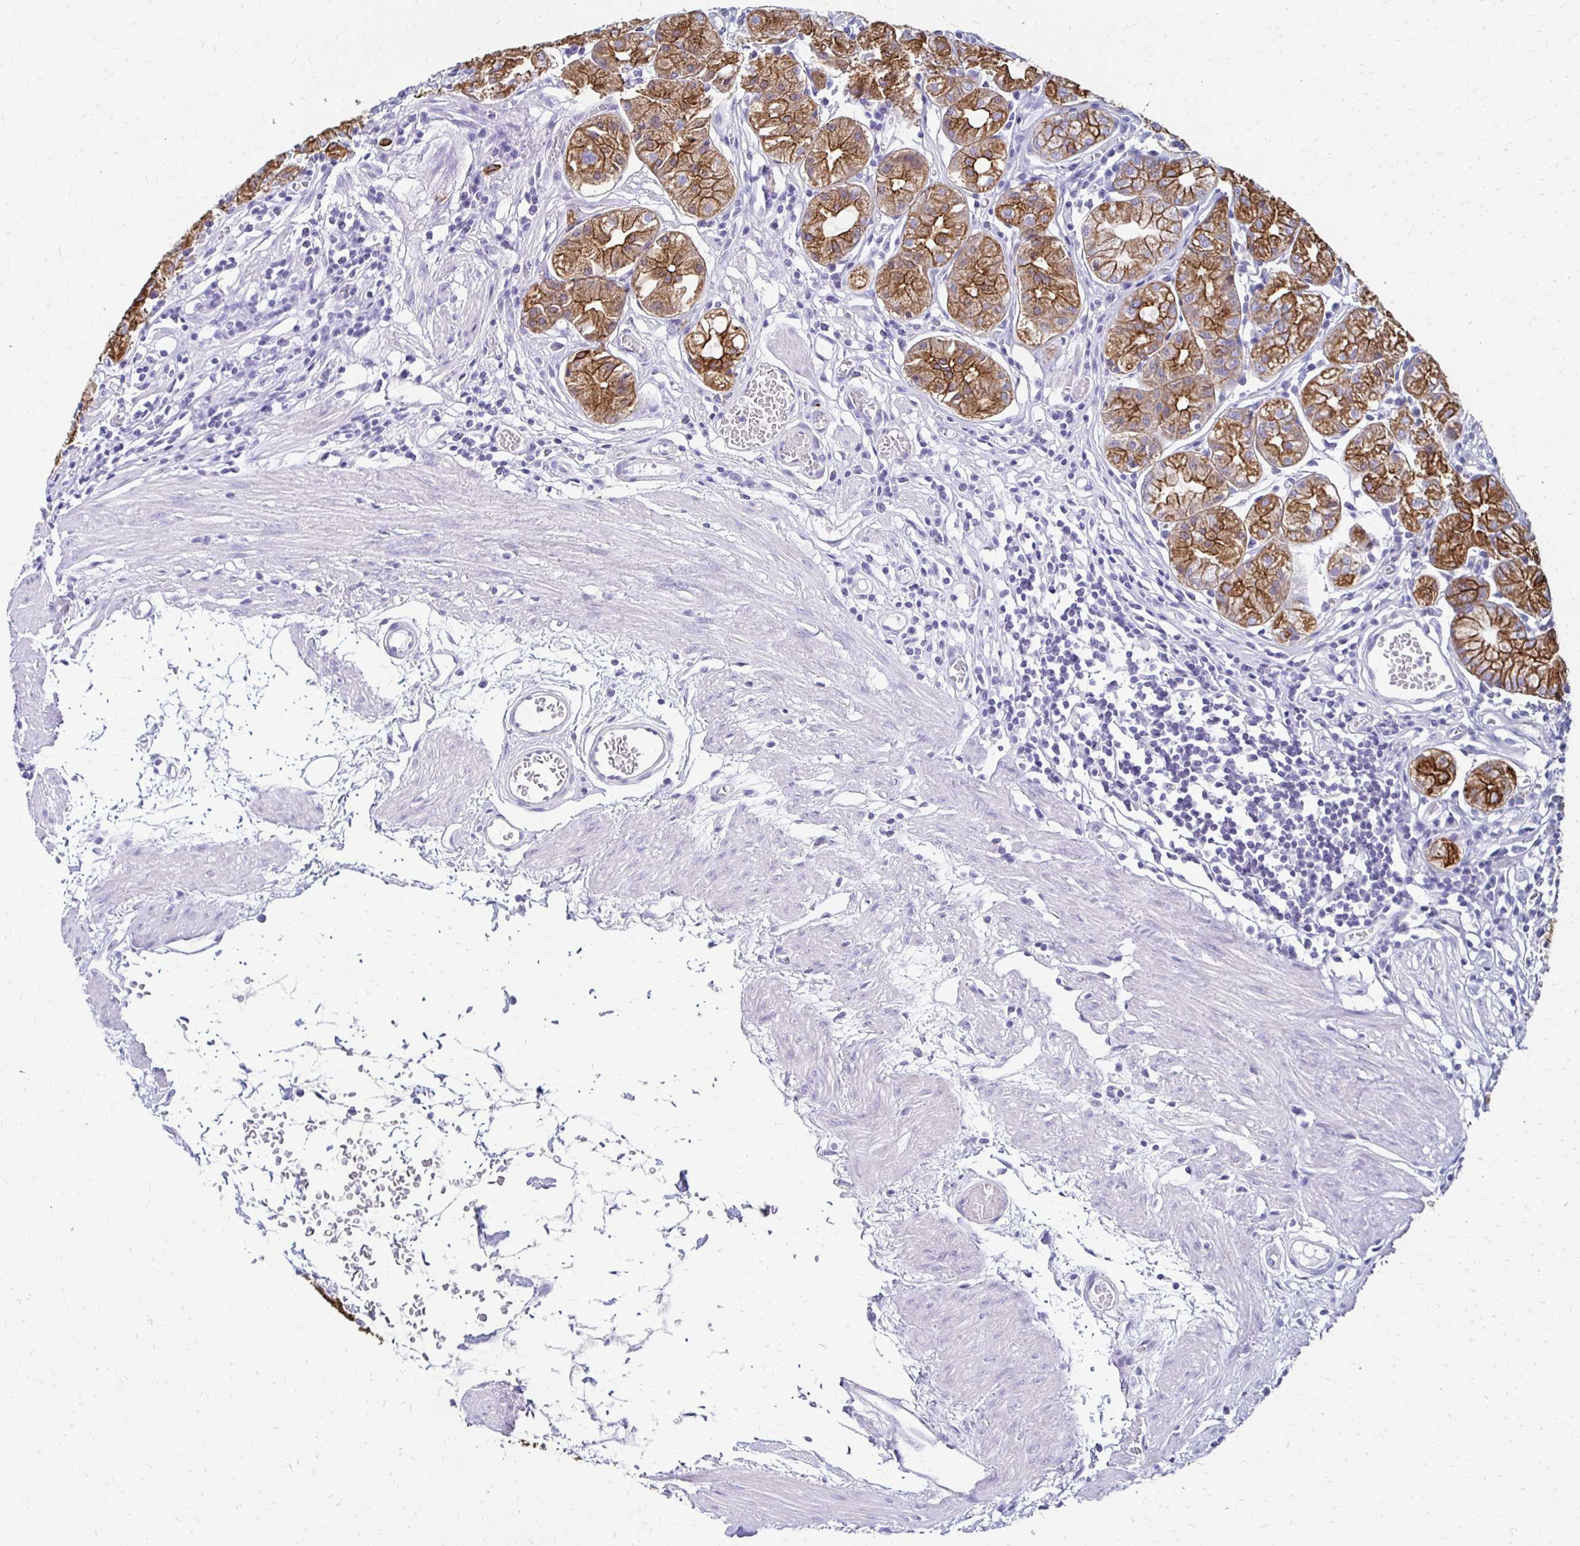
{"staining": {"intensity": "moderate", "quantity": "25%-75%", "location": "cytoplasmic/membranous"}, "tissue": "stomach", "cell_type": "Glandular cells", "image_type": "normal", "snomed": [{"axis": "morphology", "description": "Normal tissue, NOS"}, {"axis": "topography", "description": "Stomach"}], "caption": "A high-resolution image shows IHC staining of unremarkable stomach, which exhibits moderate cytoplasmic/membranous positivity in about 25%-75% of glandular cells.", "gene": "C1QTNF2", "patient": {"sex": "male", "age": 55}}